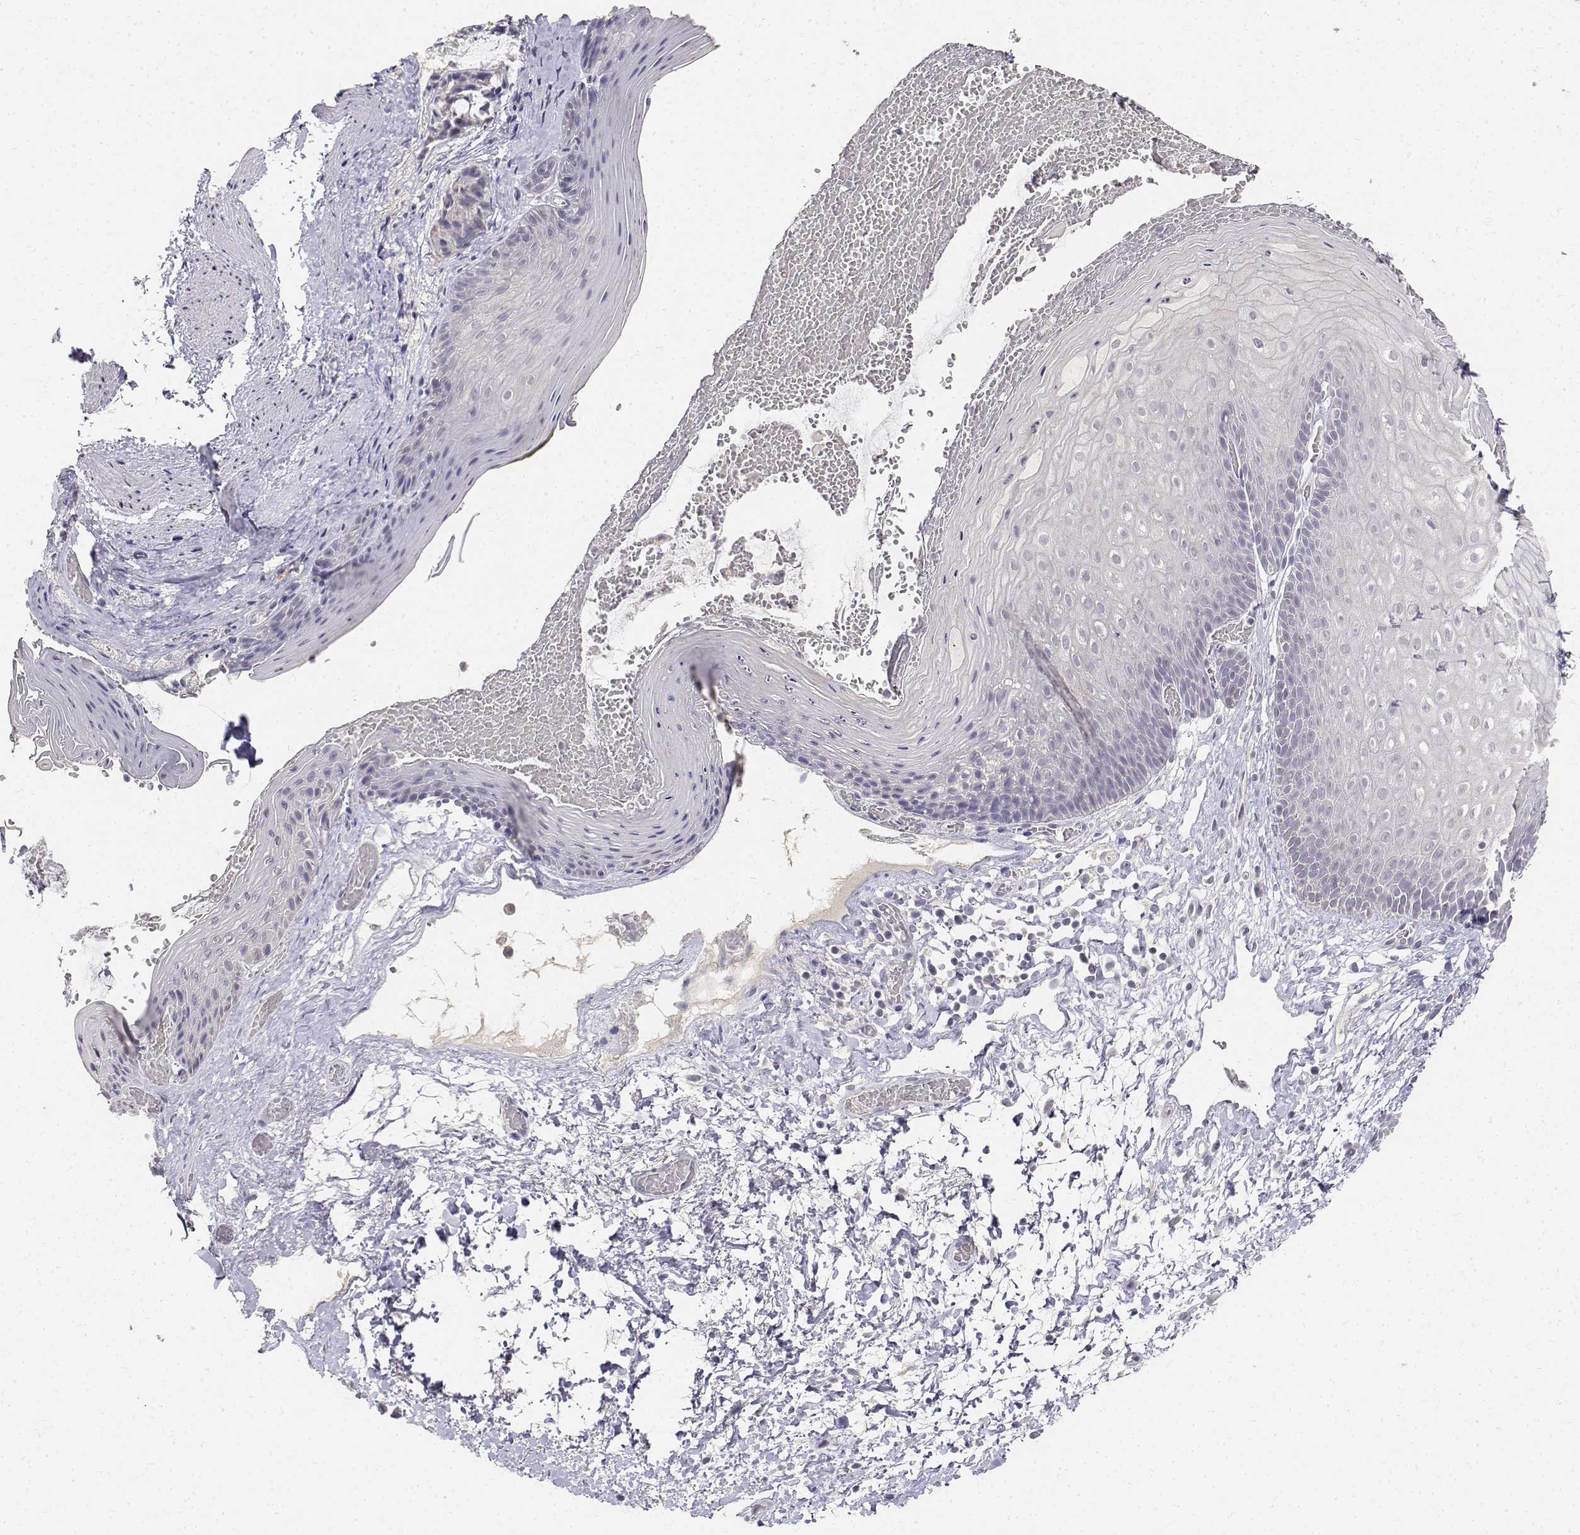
{"staining": {"intensity": "negative", "quantity": "none", "location": "none"}, "tissue": "skin", "cell_type": "Epidermal cells", "image_type": "normal", "snomed": [{"axis": "morphology", "description": "Normal tissue, NOS"}, {"axis": "topography", "description": "Anal"}], "caption": "A high-resolution histopathology image shows immunohistochemistry (IHC) staining of benign skin, which demonstrates no significant staining in epidermal cells.", "gene": "PAEP", "patient": {"sex": "male", "age": 53}}